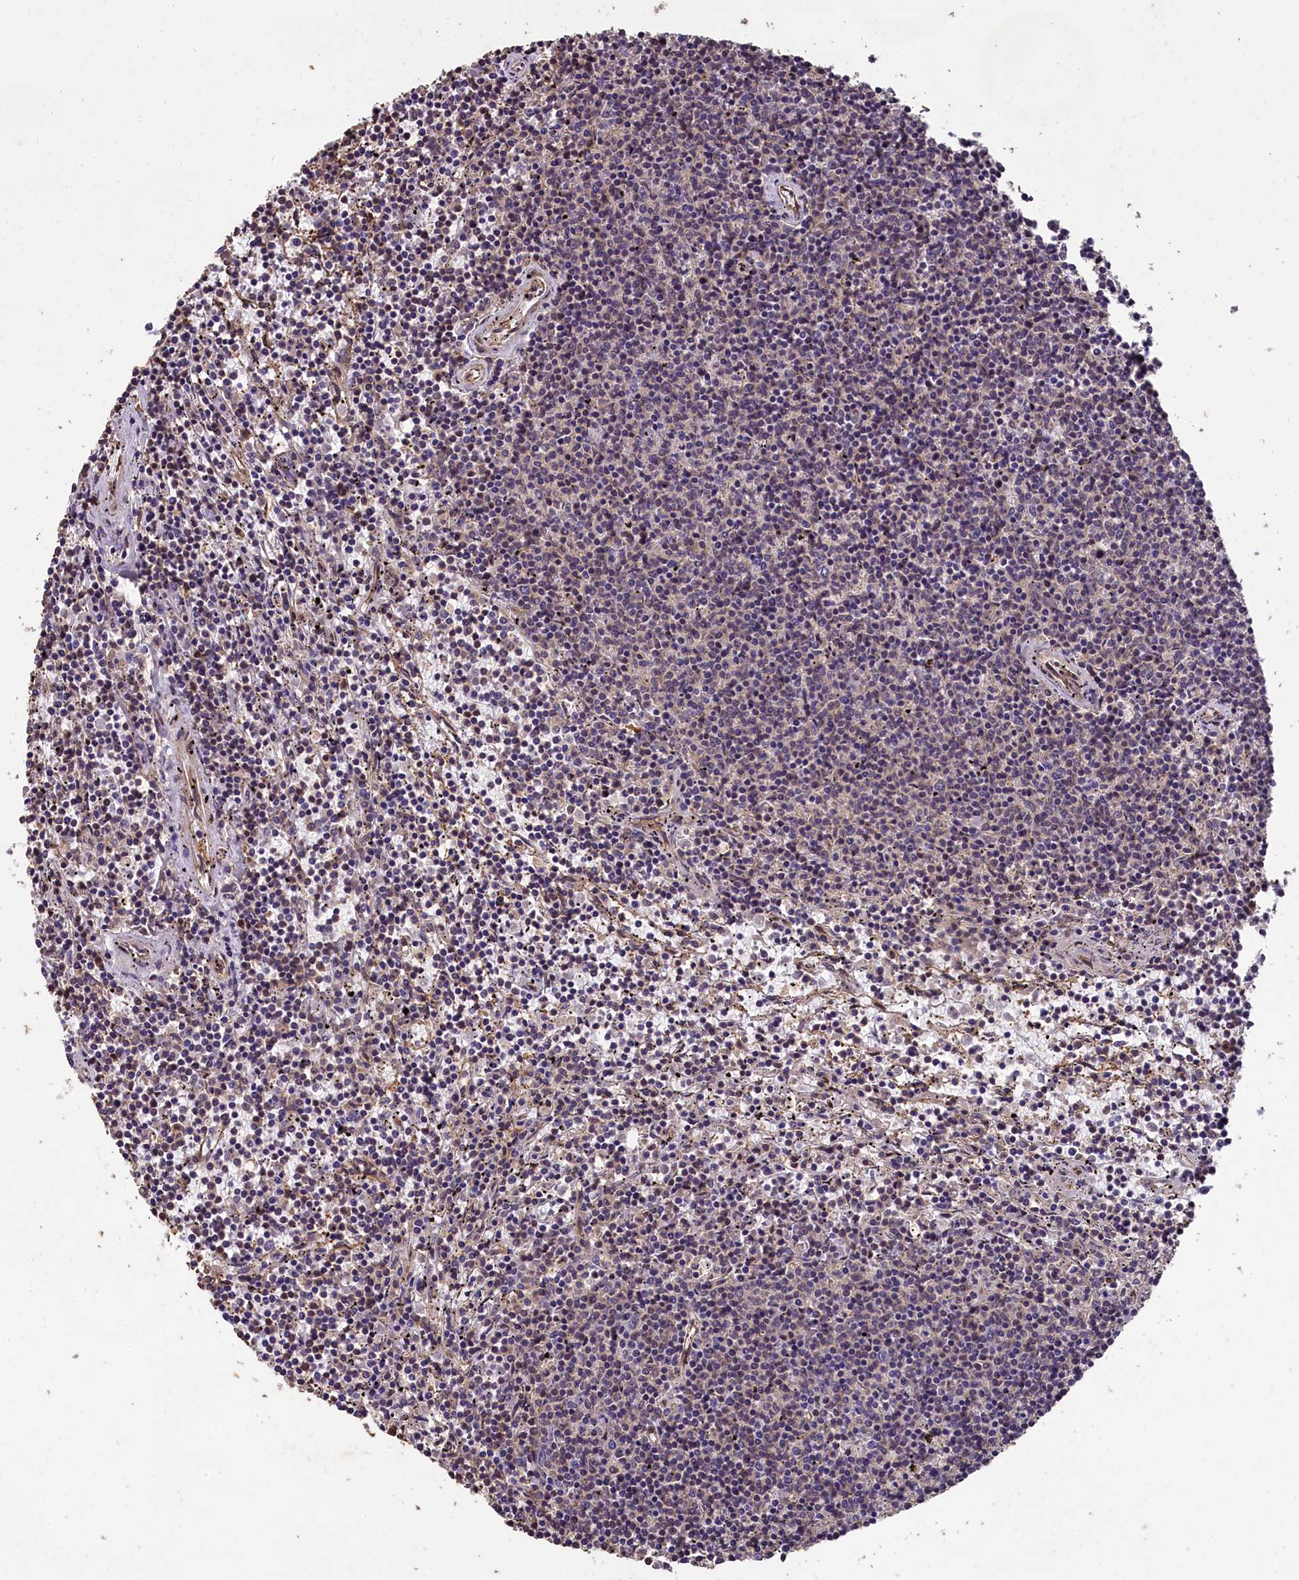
{"staining": {"intensity": "negative", "quantity": "none", "location": "none"}, "tissue": "lymphoma", "cell_type": "Tumor cells", "image_type": "cancer", "snomed": [{"axis": "morphology", "description": "Malignant lymphoma, non-Hodgkin's type, Low grade"}, {"axis": "topography", "description": "Spleen"}], "caption": "Lymphoma was stained to show a protein in brown. There is no significant expression in tumor cells.", "gene": "CHD9", "patient": {"sex": "female", "age": 50}}